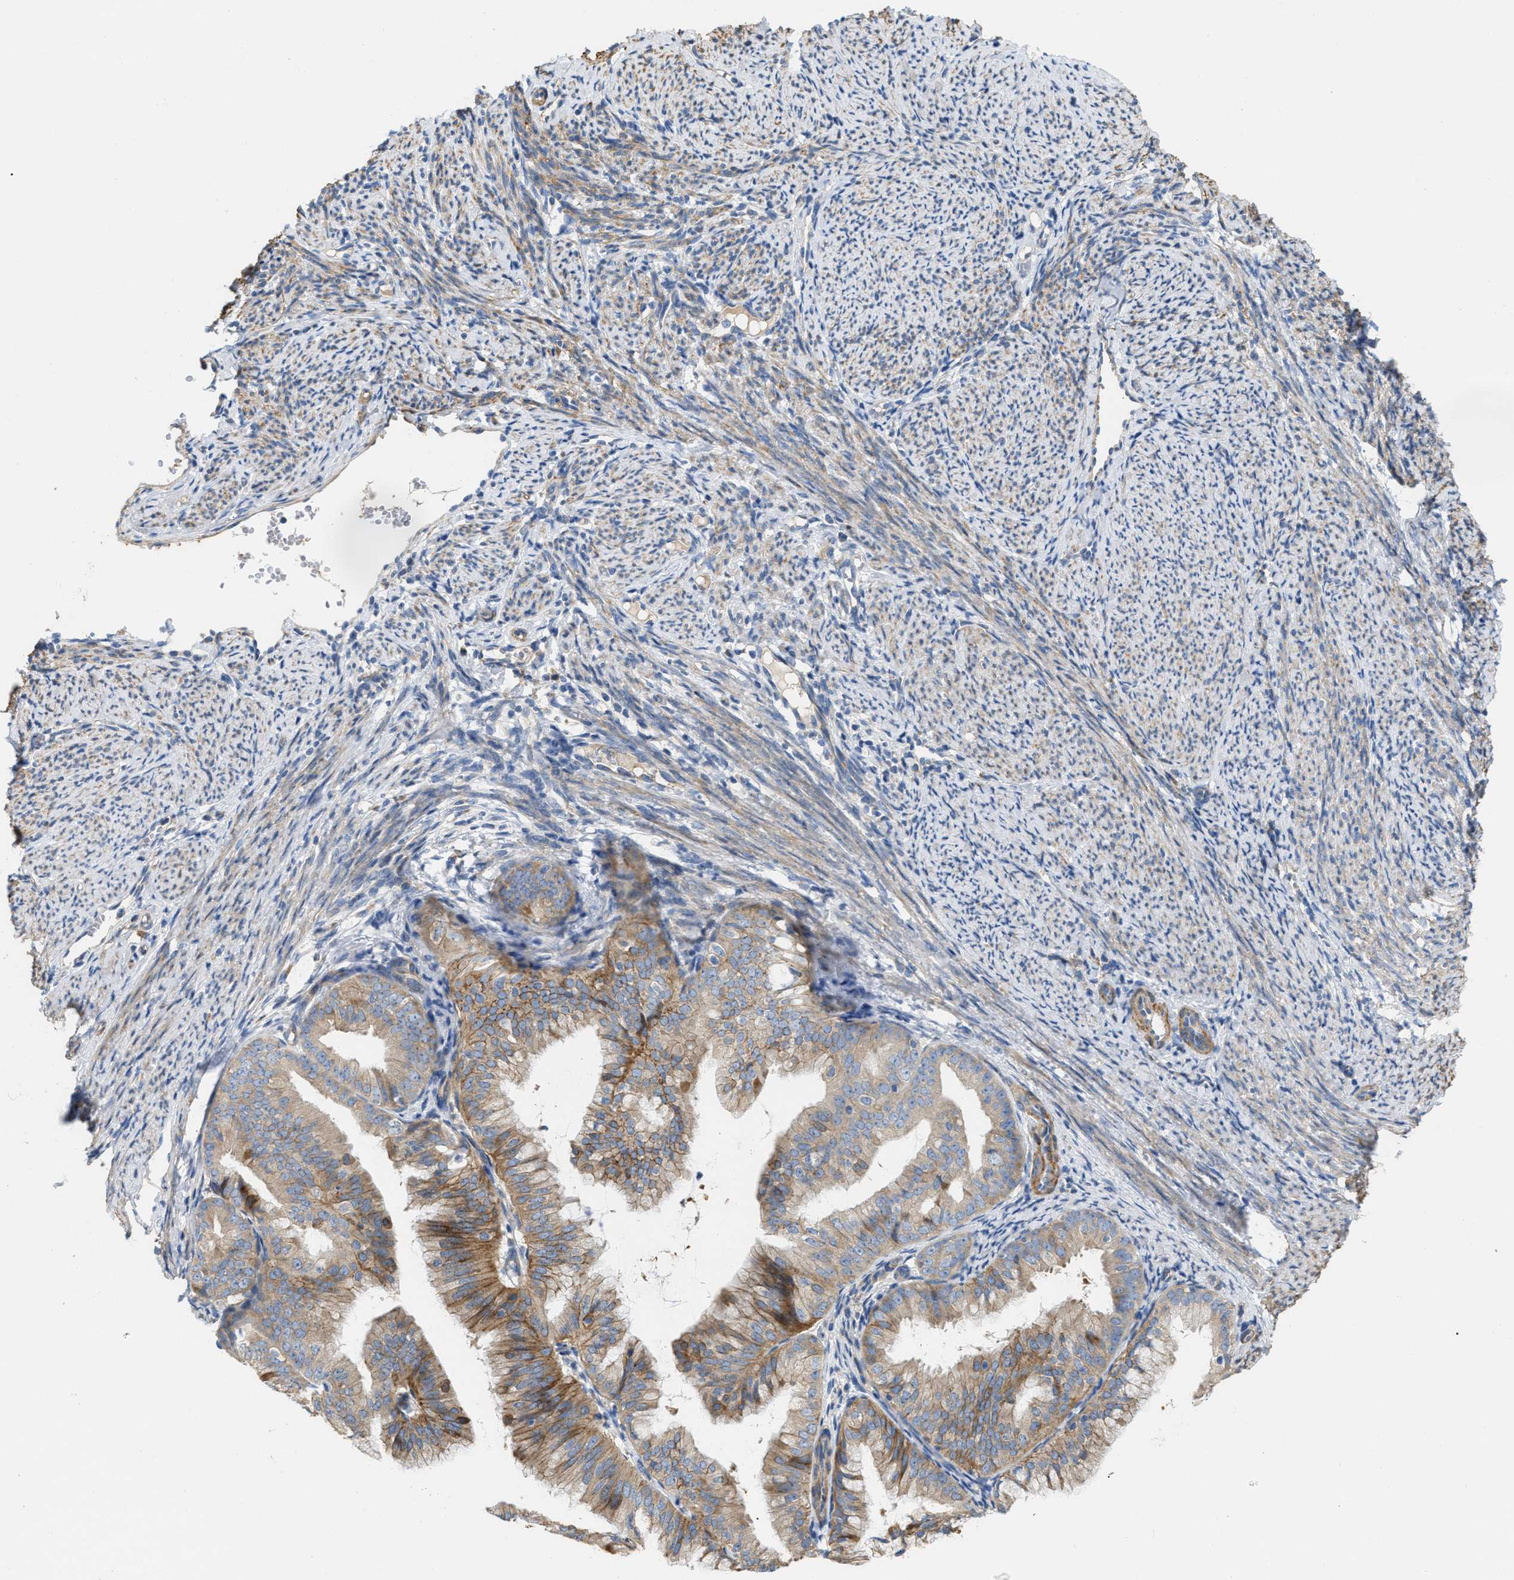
{"staining": {"intensity": "moderate", "quantity": ">75%", "location": "cytoplasmic/membranous"}, "tissue": "endometrial cancer", "cell_type": "Tumor cells", "image_type": "cancer", "snomed": [{"axis": "morphology", "description": "Adenocarcinoma, NOS"}, {"axis": "topography", "description": "Endometrium"}], "caption": "IHC micrograph of neoplastic tissue: human endometrial cancer (adenocarcinoma) stained using IHC shows medium levels of moderate protein expression localized specifically in the cytoplasmic/membranous of tumor cells, appearing as a cytoplasmic/membranous brown color.", "gene": "DHX58", "patient": {"sex": "female", "age": 63}}